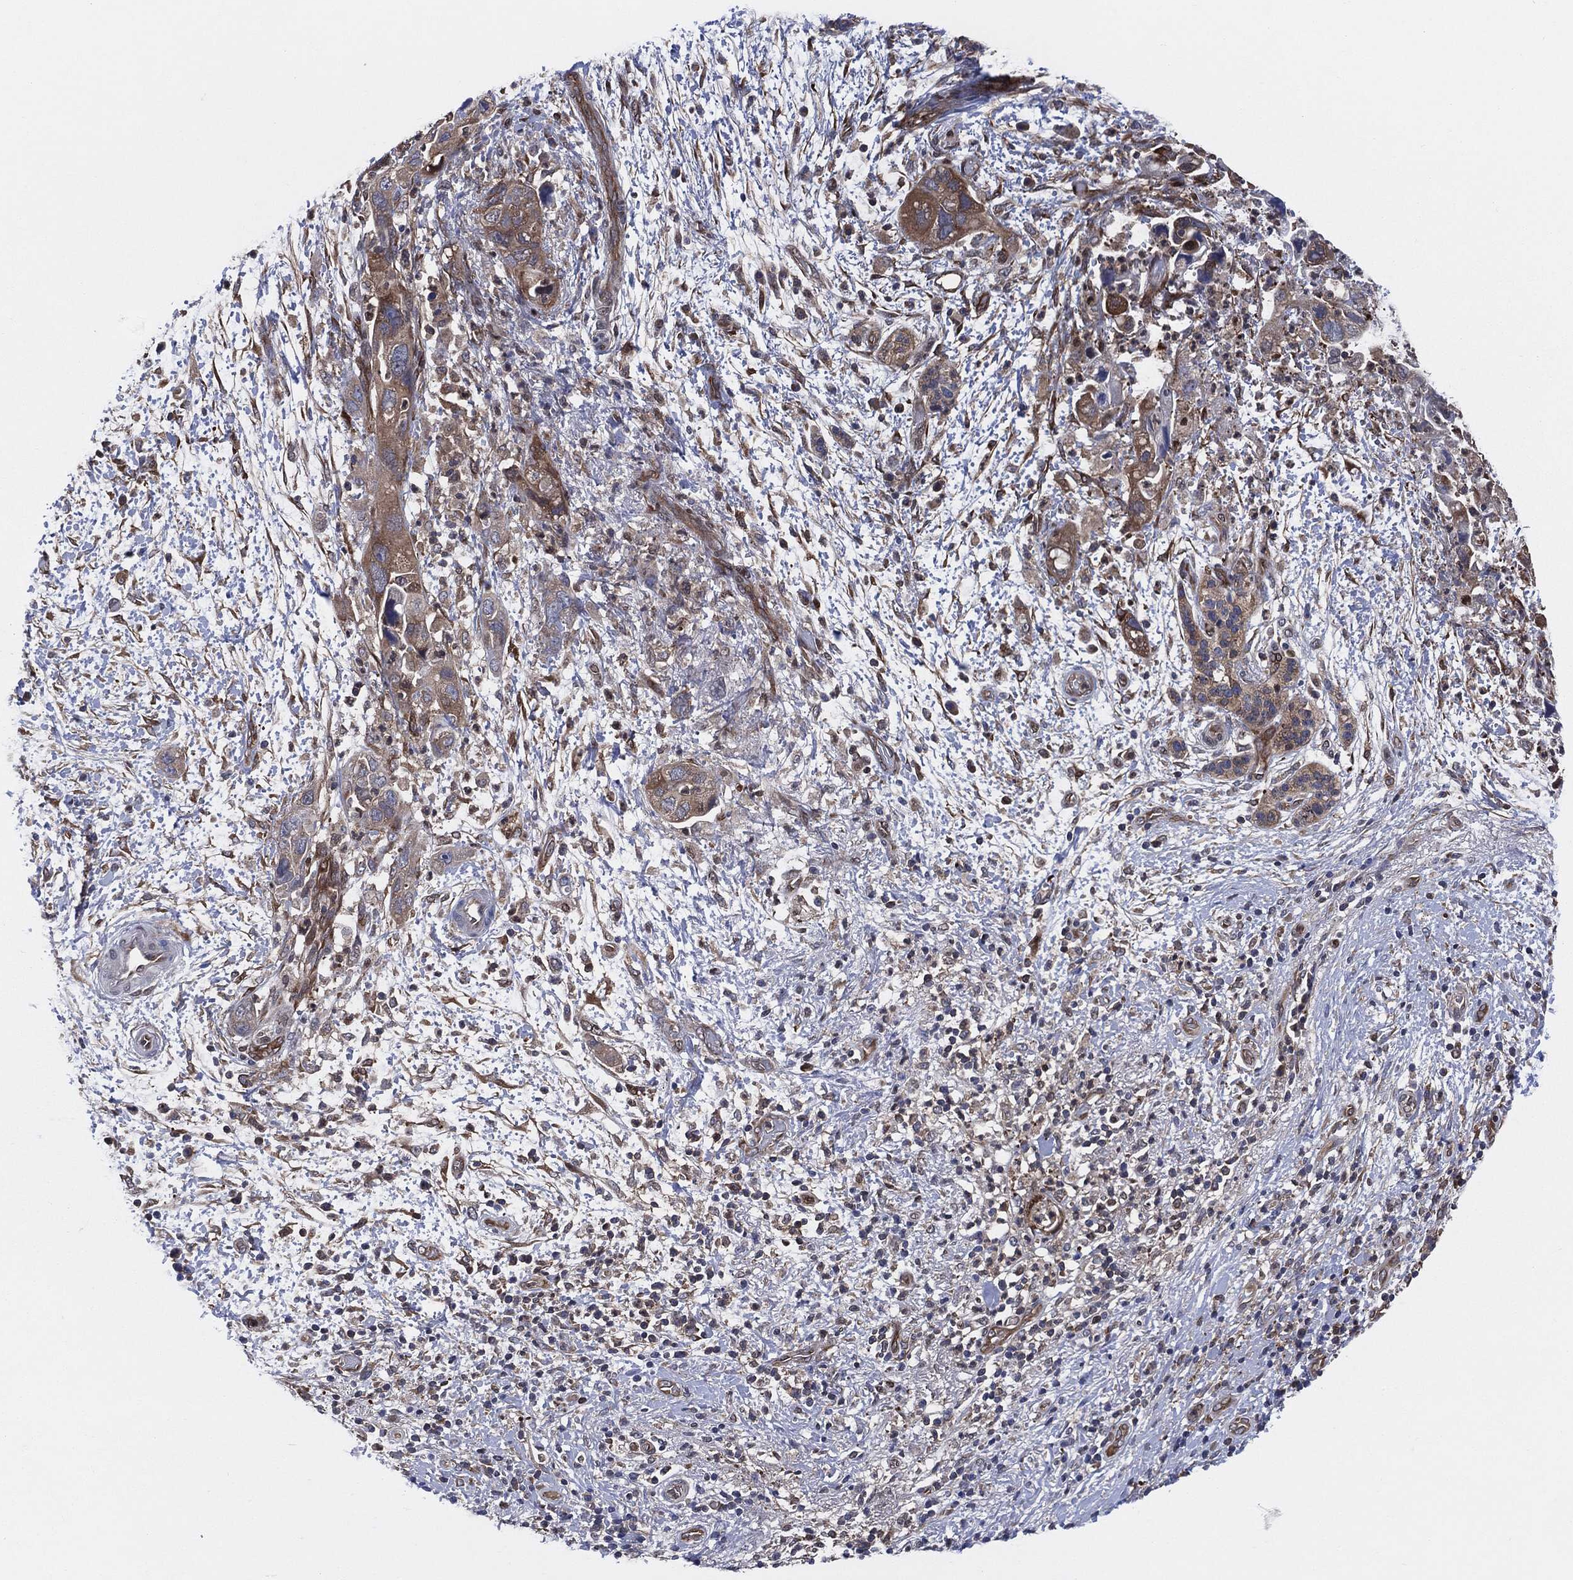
{"staining": {"intensity": "moderate", "quantity": ">75%", "location": "cytoplasmic/membranous"}, "tissue": "pancreatic cancer", "cell_type": "Tumor cells", "image_type": "cancer", "snomed": [{"axis": "morphology", "description": "Adenocarcinoma, NOS"}, {"axis": "topography", "description": "Pancreas"}], "caption": "Human pancreatic cancer stained with a brown dye exhibits moderate cytoplasmic/membranous positive expression in approximately >75% of tumor cells.", "gene": "XPNPEP1", "patient": {"sex": "female", "age": 72}}